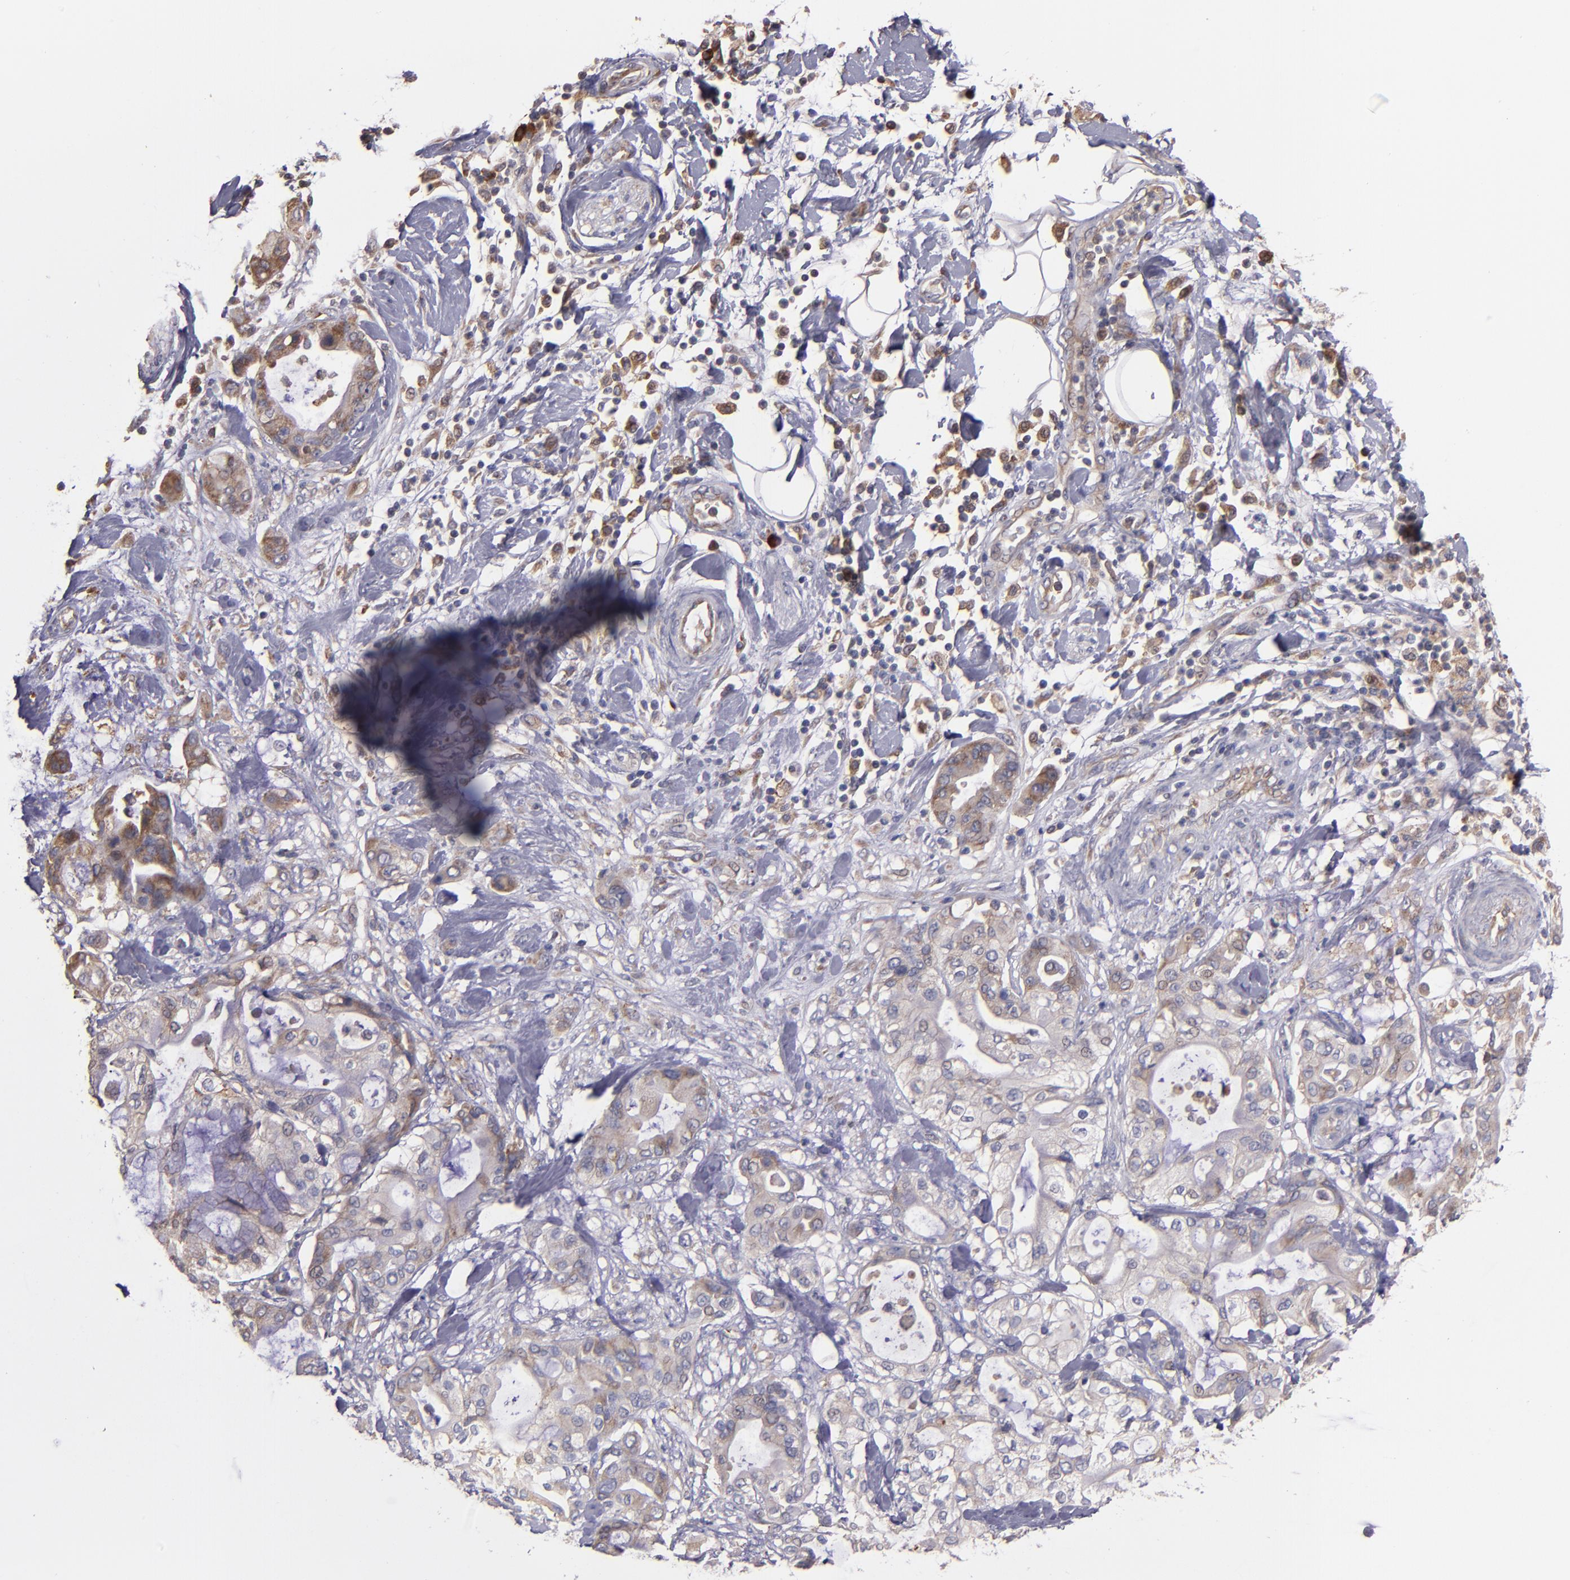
{"staining": {"intensity": "weak", "quantity": "25%-75%", "location": "cytoplasmic/membranous"}, "tissue": "pancreatic cancer", "cell_type": "Tumor cells", "image_type": "cancer", "snomed": [{"axis": "morphology", "description": "Adenocarcinoma, NOS"}, {"axis": "morphology", "description": "Adenocarcinoma, metastatic, NOS"}, {"axis": "topography", "description": "Lymph node"}, {"axis": "topography", "description": "Pancreas"}, {"axis": "topography", "description": "Duodenum"}], "caption": "Weak cytoplasmic/membranous expression is seen in about 25%-75% of tumor cells in pancreatic cancer (metastatic adenocarcinoma).", "gene": "IFIH1", "patient": {"sex": "female", "age": 64}}